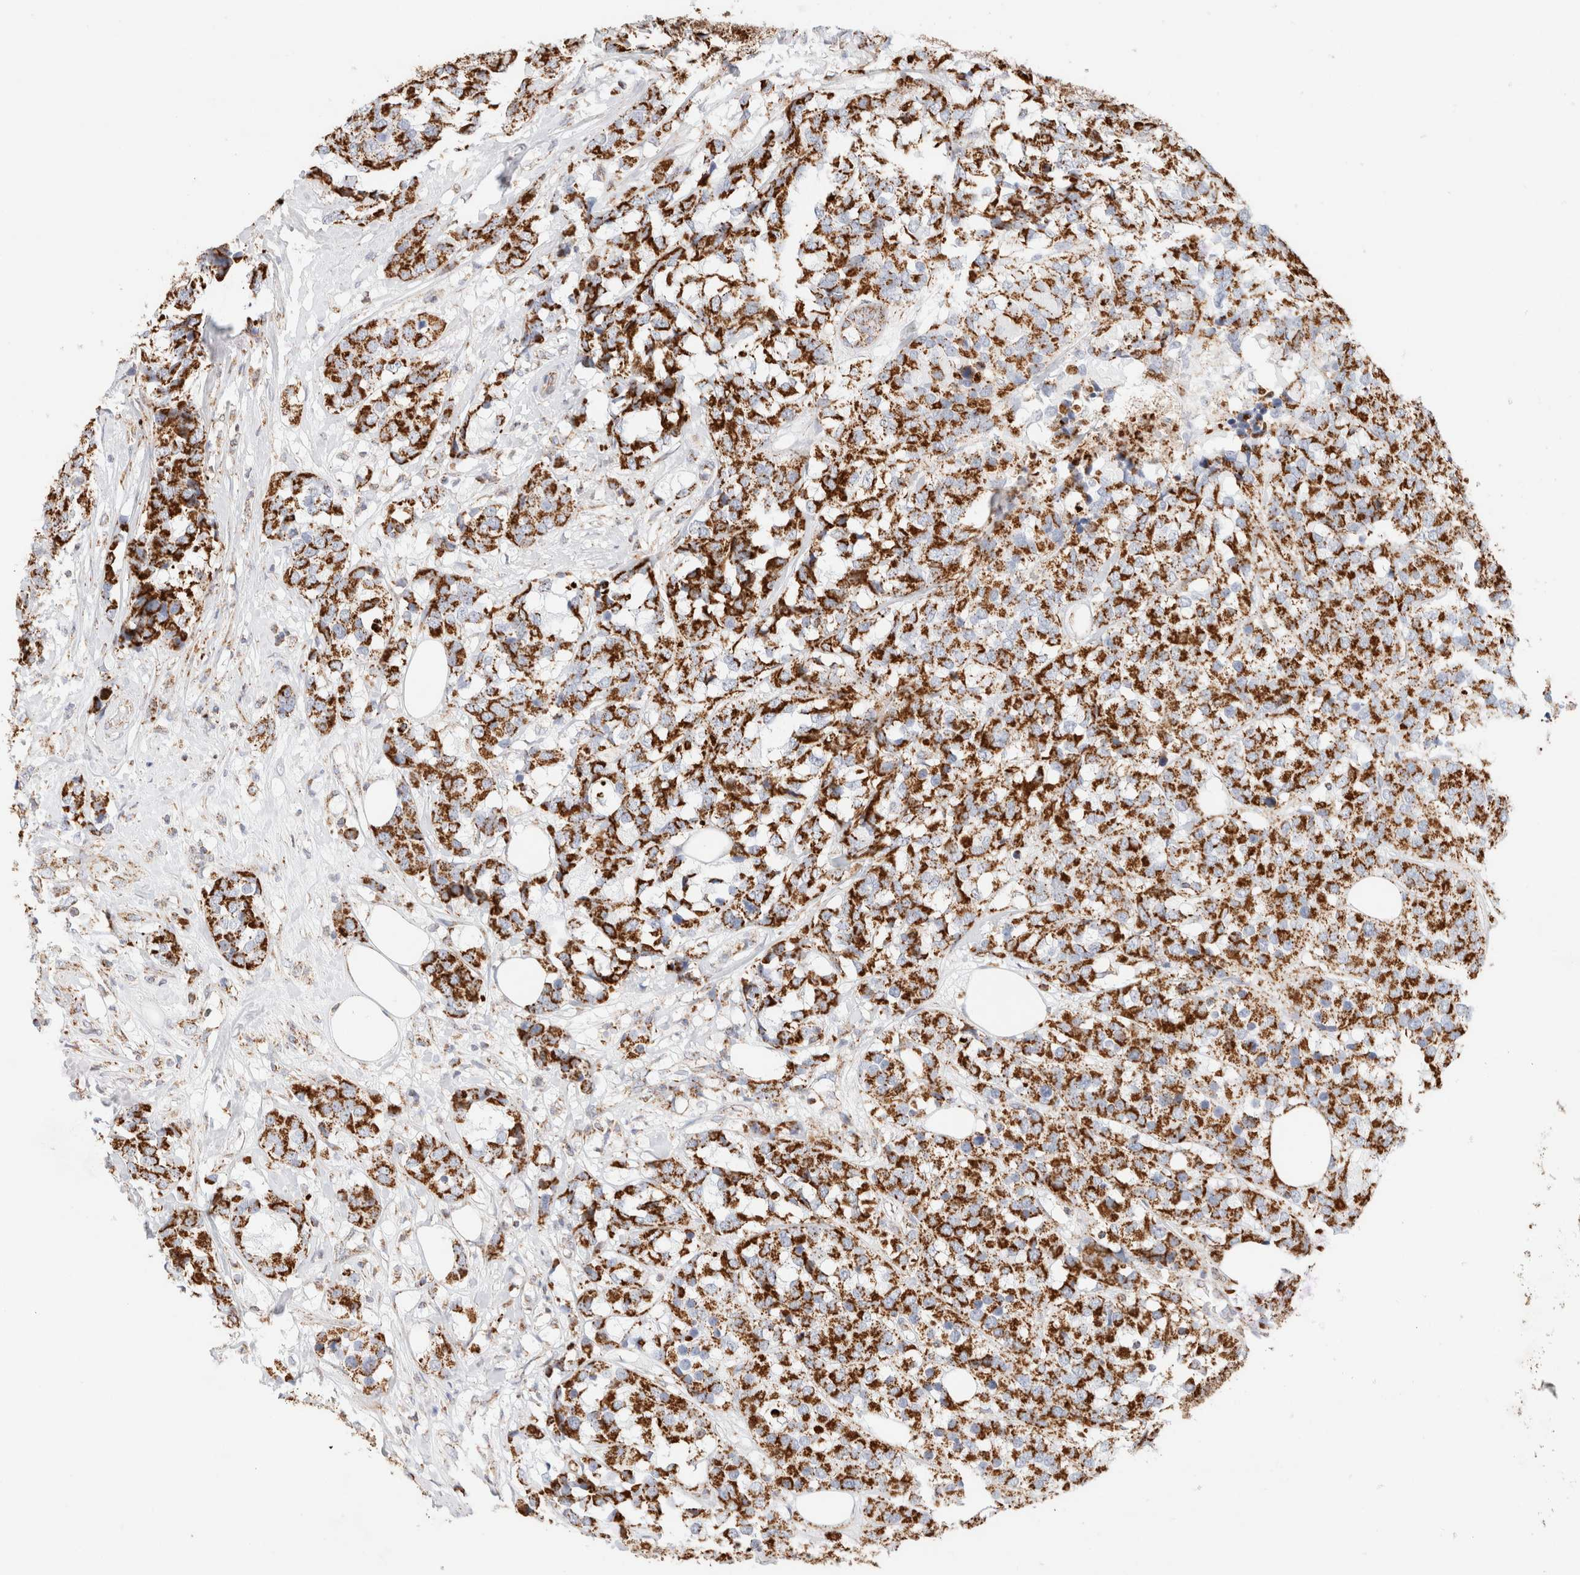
{"staining": {"intensity": "strong", "quantity": ">75%", "location": "cytoplasmic/membranous"}, "tissue": "breast cancer", "cell_type": "Tumor cells", "image_type": "cancer", "snomed": [{"axis": "morphology", "description": "Lobular carcinoma"}, {"axis": "topography", "description": "Breast"}], "caption": "This photomicrograph reveals breast cancer (lobular carcinoma) stained with immunohistochemistry to label a protein in brown. The cytoplasmic/membranous of tumor cells show strong positivity for the protein. Nuclei are counter-stained blue.", "gene": "PHB2", "patient": {"sex": "female", "age": 59}}